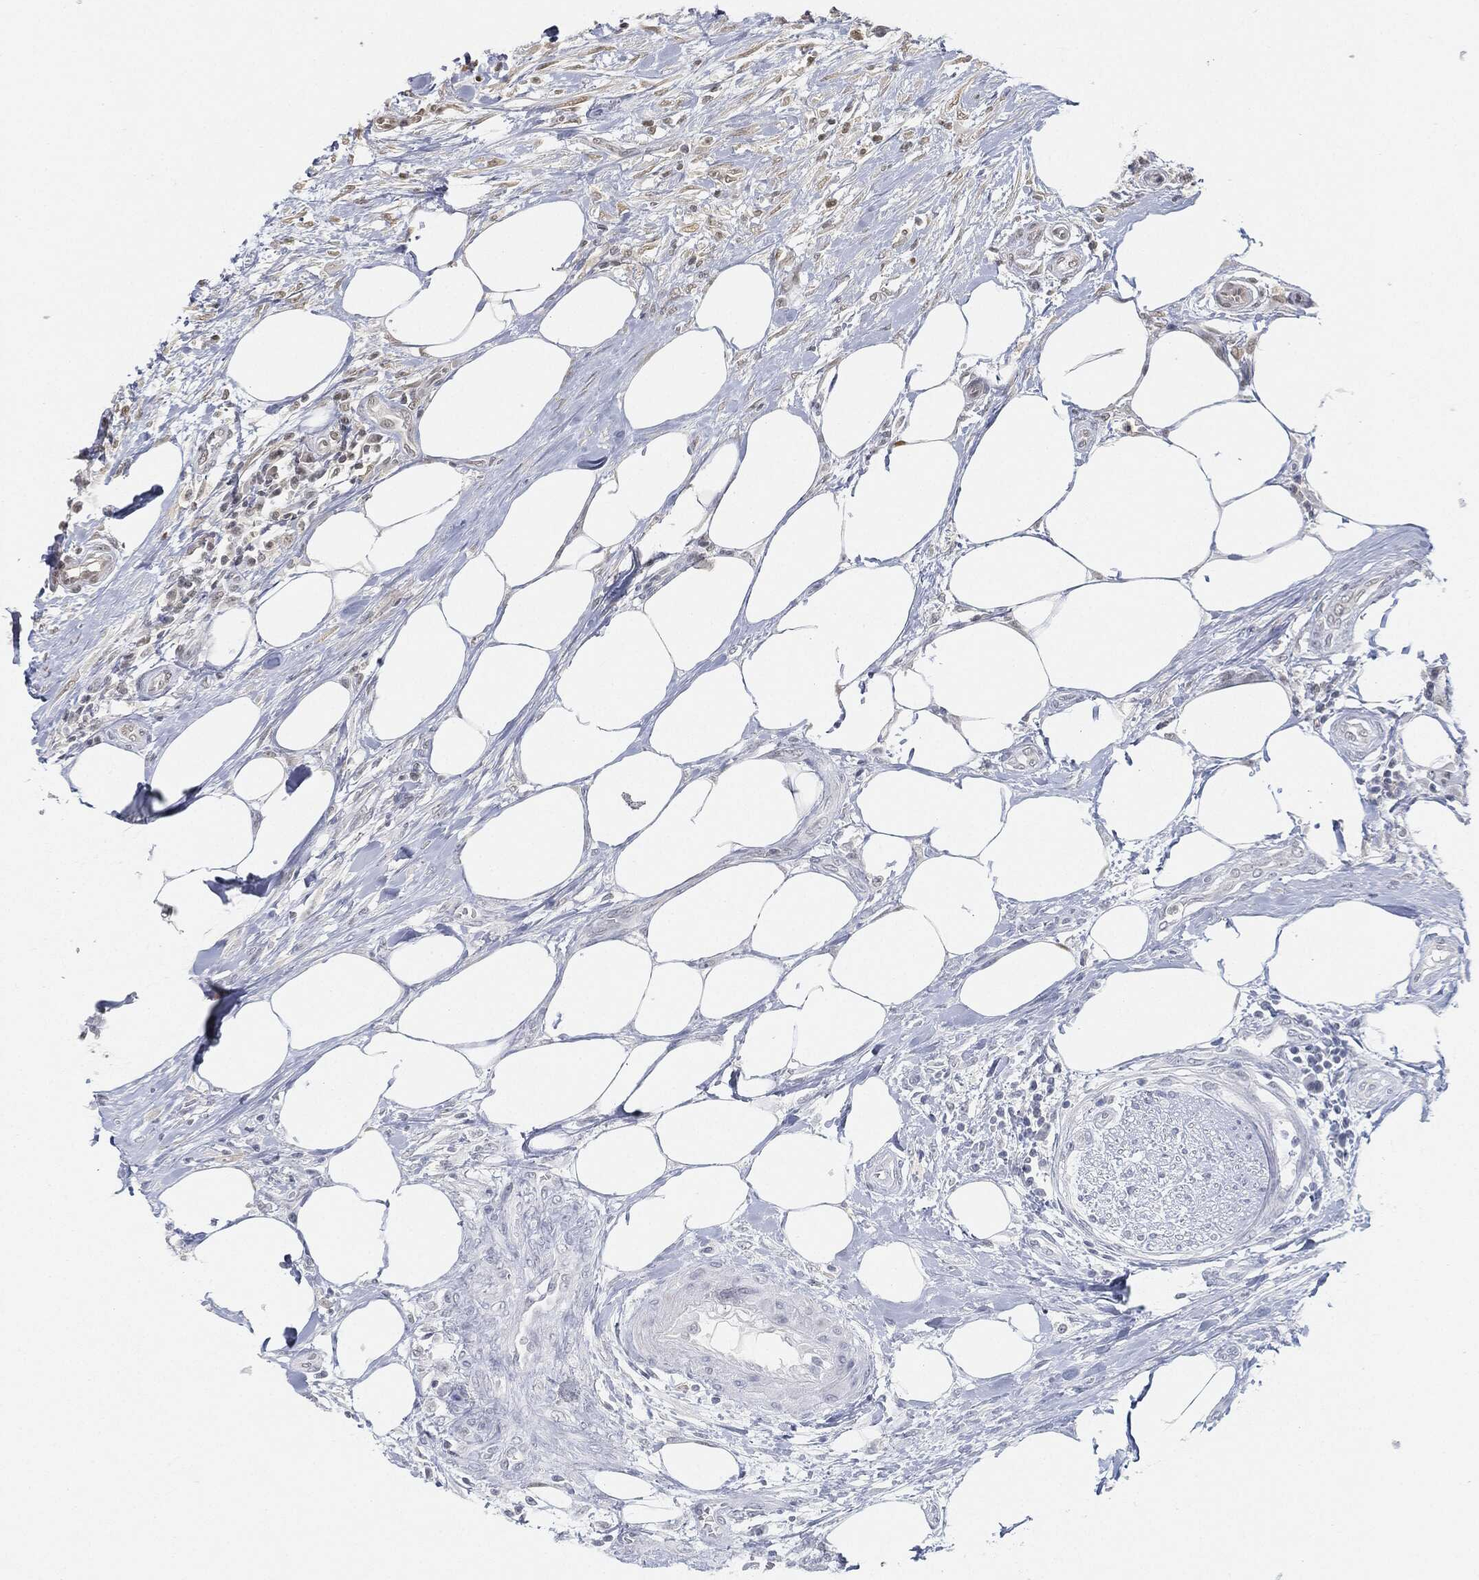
{"staining": {"intensity": "negative", "quantity": "none", "location": "none"}, "tissue": "urothelial cancer", "cell_type": "Tumor cells", "image_type": "cancer", "snomed": [{"axis": "morphology", "description": "Urothelial carcinoma, High grade"}, {"axis": "topography", "description": "Urinary bladder"}], "caption": "High magnification brightfield microscopy of urothelial cancer stained with DAB (3,3'-diaminobenzidine) (brown) and counterstained with hematoxylin (blue): tumor cells show no significant expression. The staining is performed using DAB (3,3'-diaminobenzidine) brown chromogen with nuclei counter-stained in using hematoxylin.", "gene": "CIB1", "patient": {"sex": "male", "age": 35}}